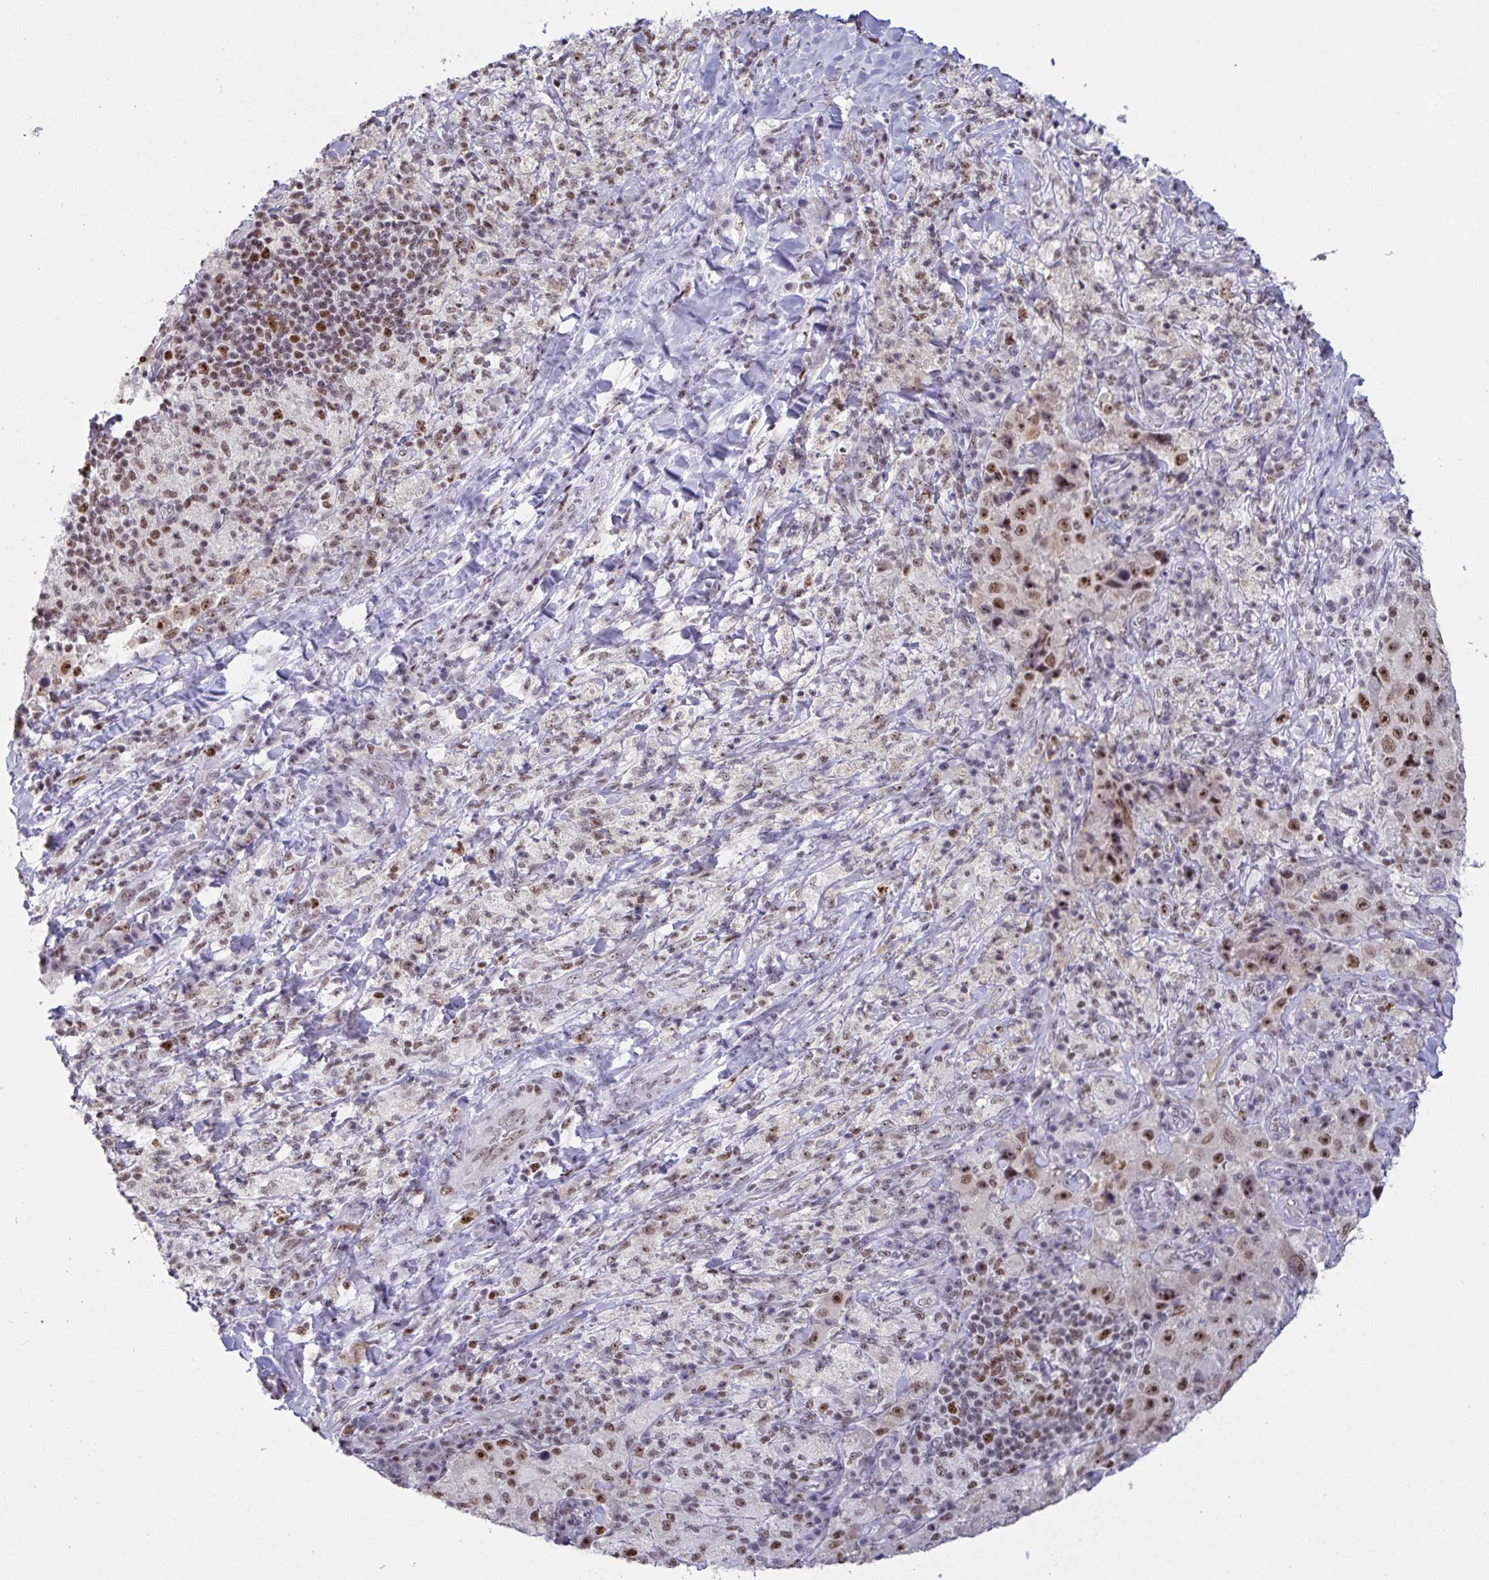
{"staining": {"intensity": "strong", "quantity": "25%-75%", "location": "nuclear"}, "tissue": "melanoma", "cell_type": "Tumor cells", "image_type": "cancer", "snomed": [{"axis": "morphology", "description": "Malignant melanoma, Metastatic site"}, {"axis": "topography", "description": "Lymph node"}], "caption": "This is a photomicrograph of immunohistochemistry staining of malignant melanoma (metastatic site), which shows strong staining in the nuclear of tumor cells.", "gene": "SUPT16H", "patient": {"sex": "male", "age": 62}}